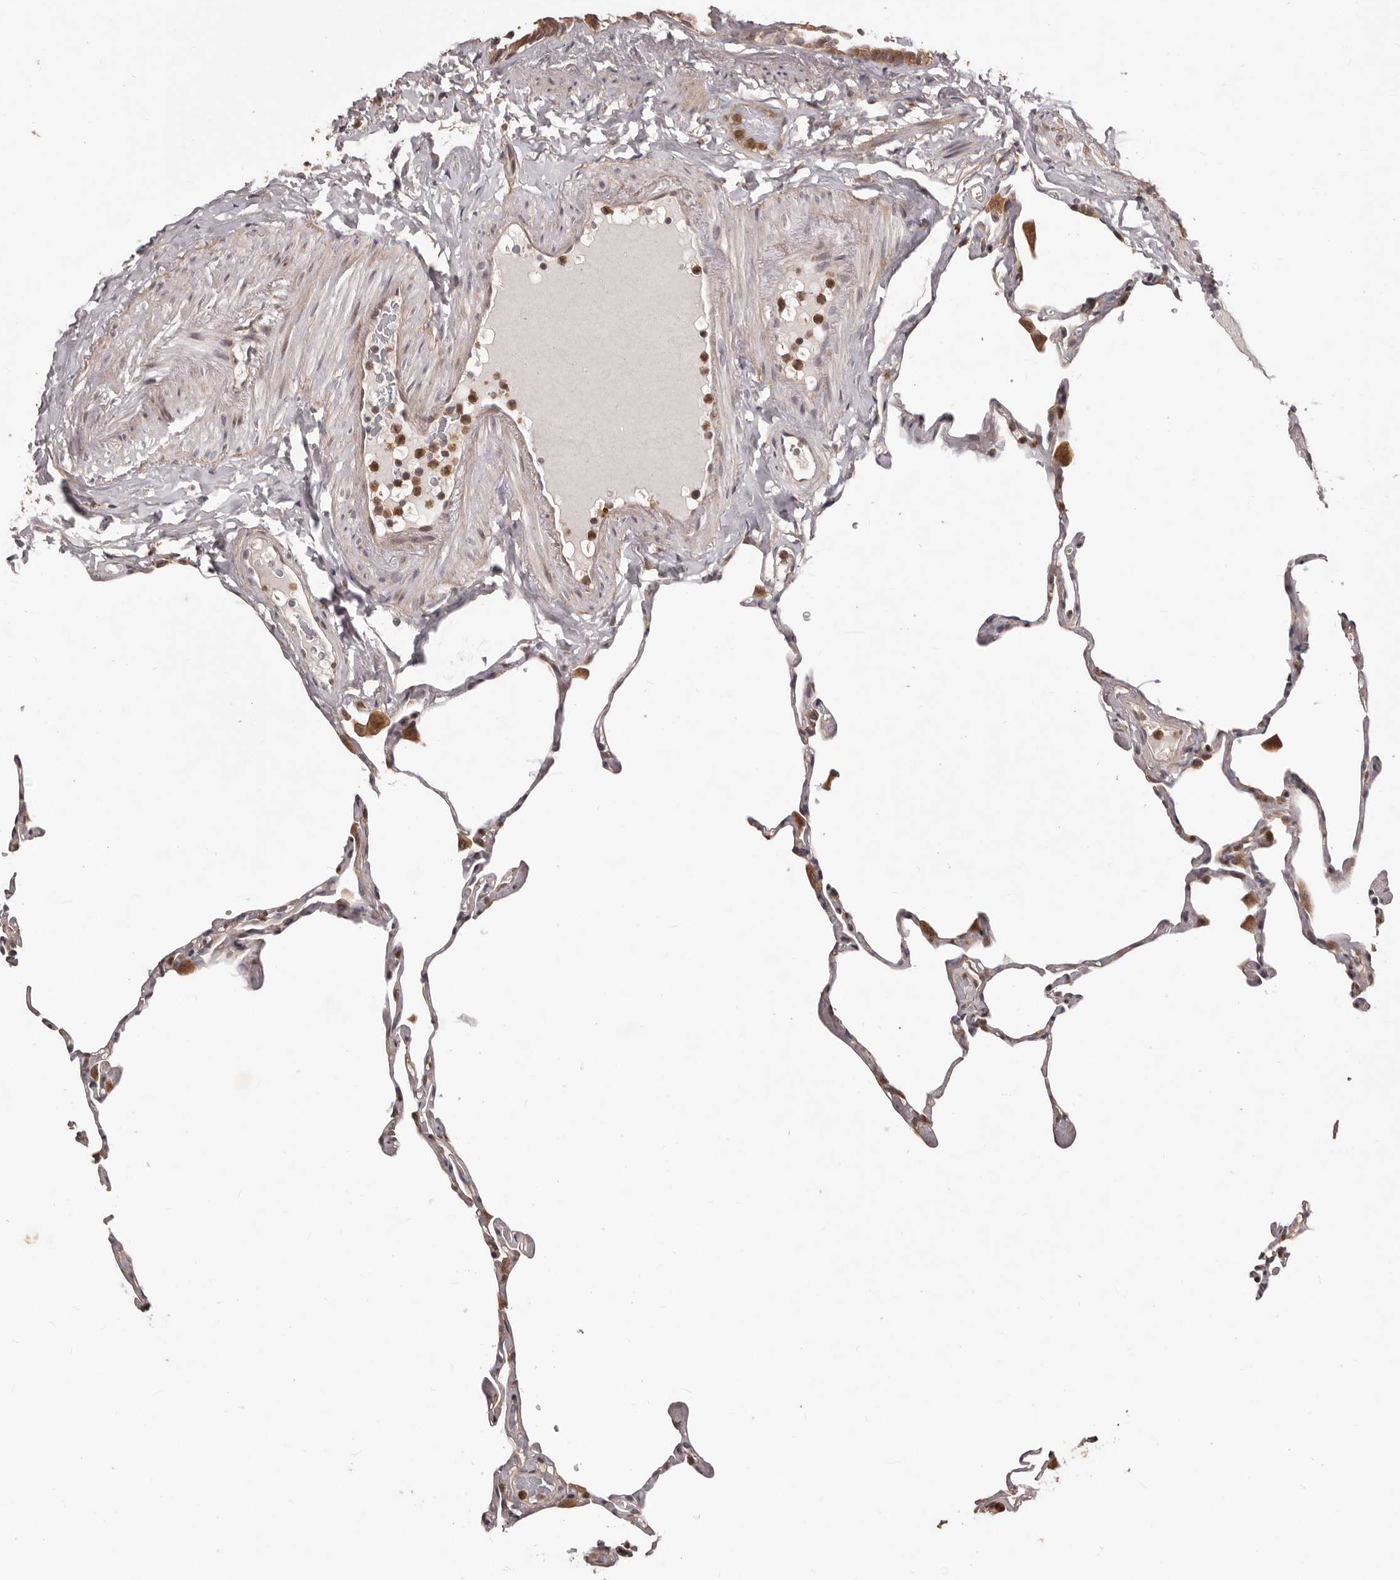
{"staining": {"intensity": "negative", "quantity": "none", "location": "none"}, "tissue": "lung", "cell_type": "Alveolar cells", "image_type": "normal", "snomed": [{"axis": "morphology", "description": "Normal tissue, NOS"}, {"axis": "topography", "description": "Lung"}], "caption": "Histopathology image shows no significant protein staining in alveolar cells of normal lung. (Stains: DAB (3,3'-diaminobenzidine) immunohistochemistry with hematoxylin counter stain, Microscopy: brightfield microscopy at high magnification).", "gene": "RNF187", "patient": {"sex": "male", "age": 65}}